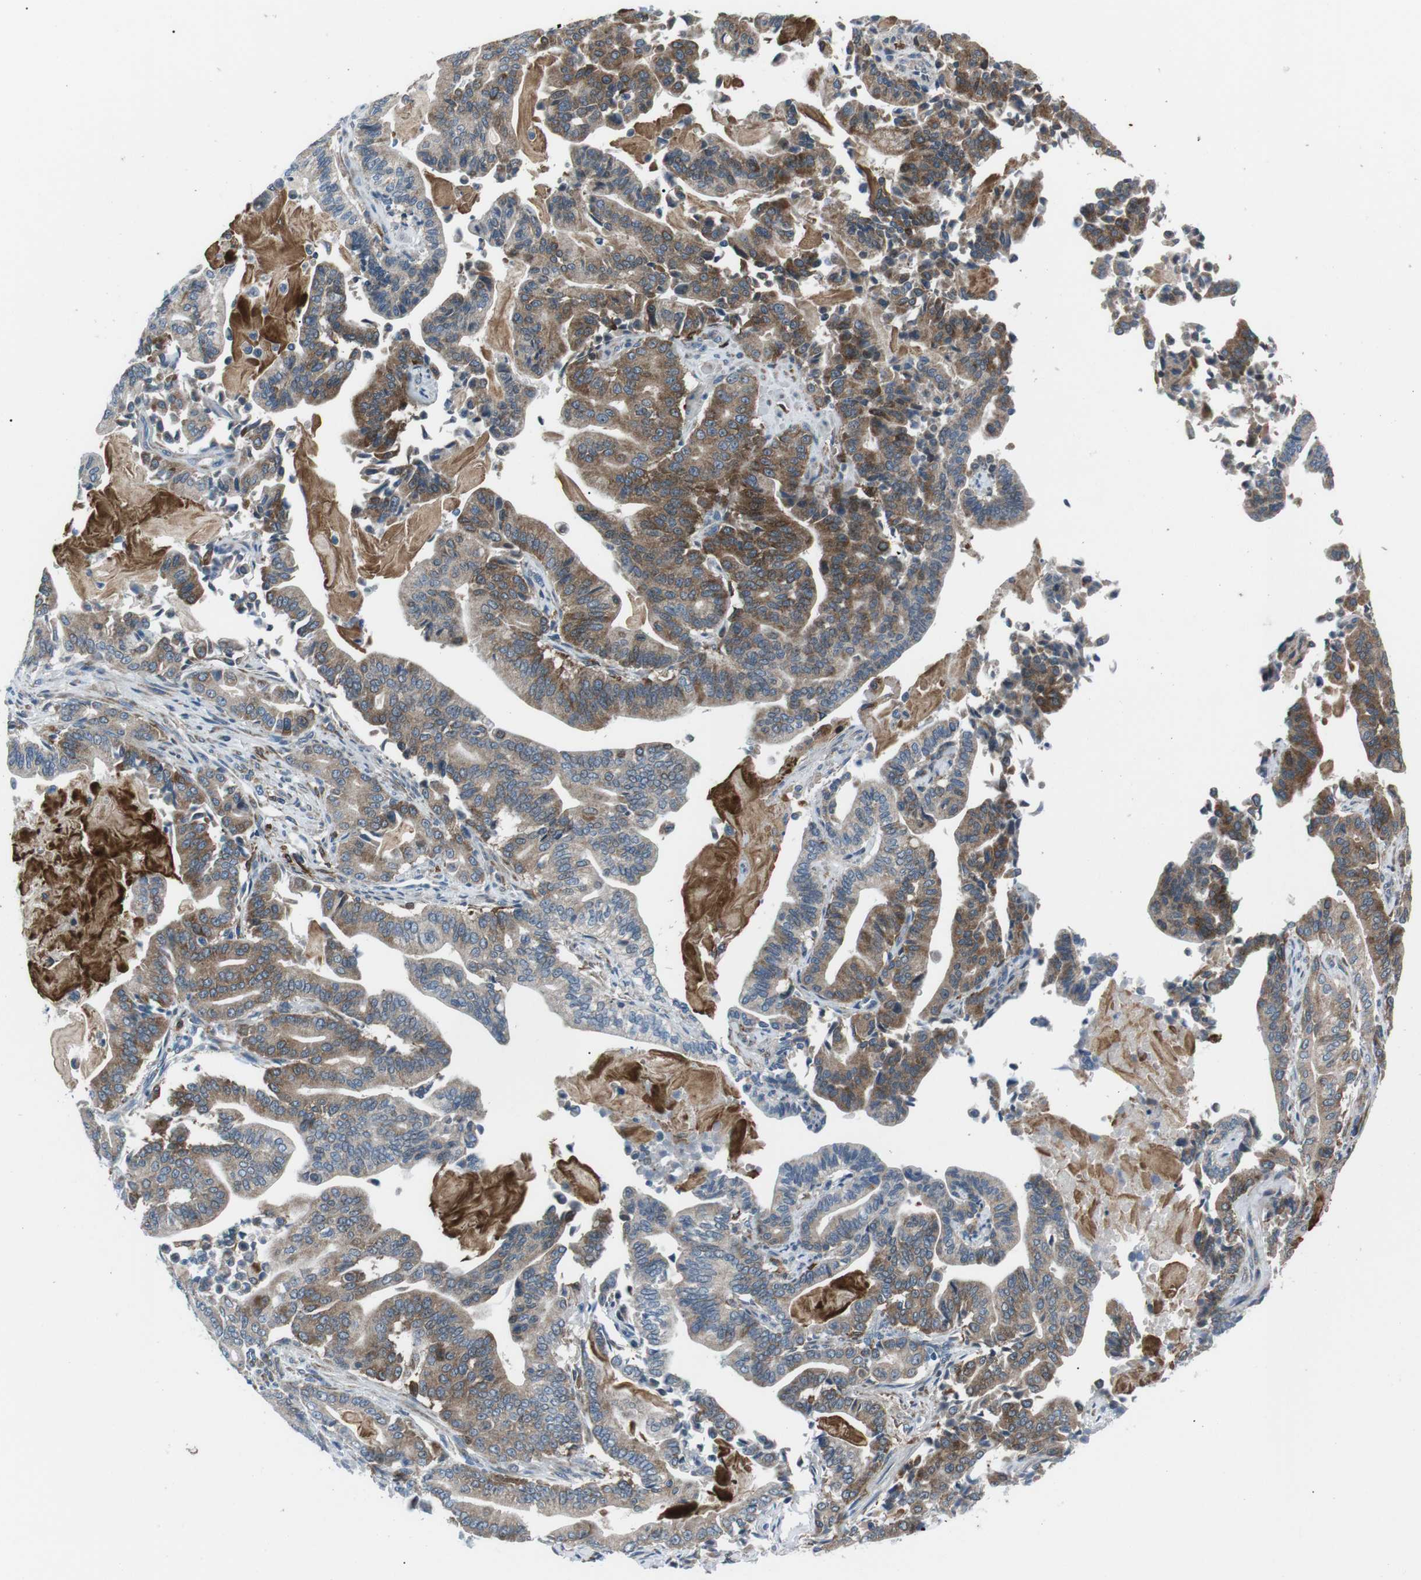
{"staining": {"intensity": "moderate", "quantity": ">75%", "location": "cytoplasmic/membranous"}, "tissue": "pancreatic cancer", "cell_type": "Tumor cells", "image_type": "cancer", "snomed": [{"axis": "morphology", "description": "Normal tissue, NOS"}, {"axis": "morphology", "description": "Adenocarcinoma, NOS"}, {"axis": "topography", "description": "Pancreas"}], "caption": "Immunohistochemical staining of pancreatic adenocarcinoma displays moderate cytoplasmic/membranous protein staining in approximately >75% of tumor cells.", "gene": "BLNK", "patient": {"sex": "male", "age": 63}}